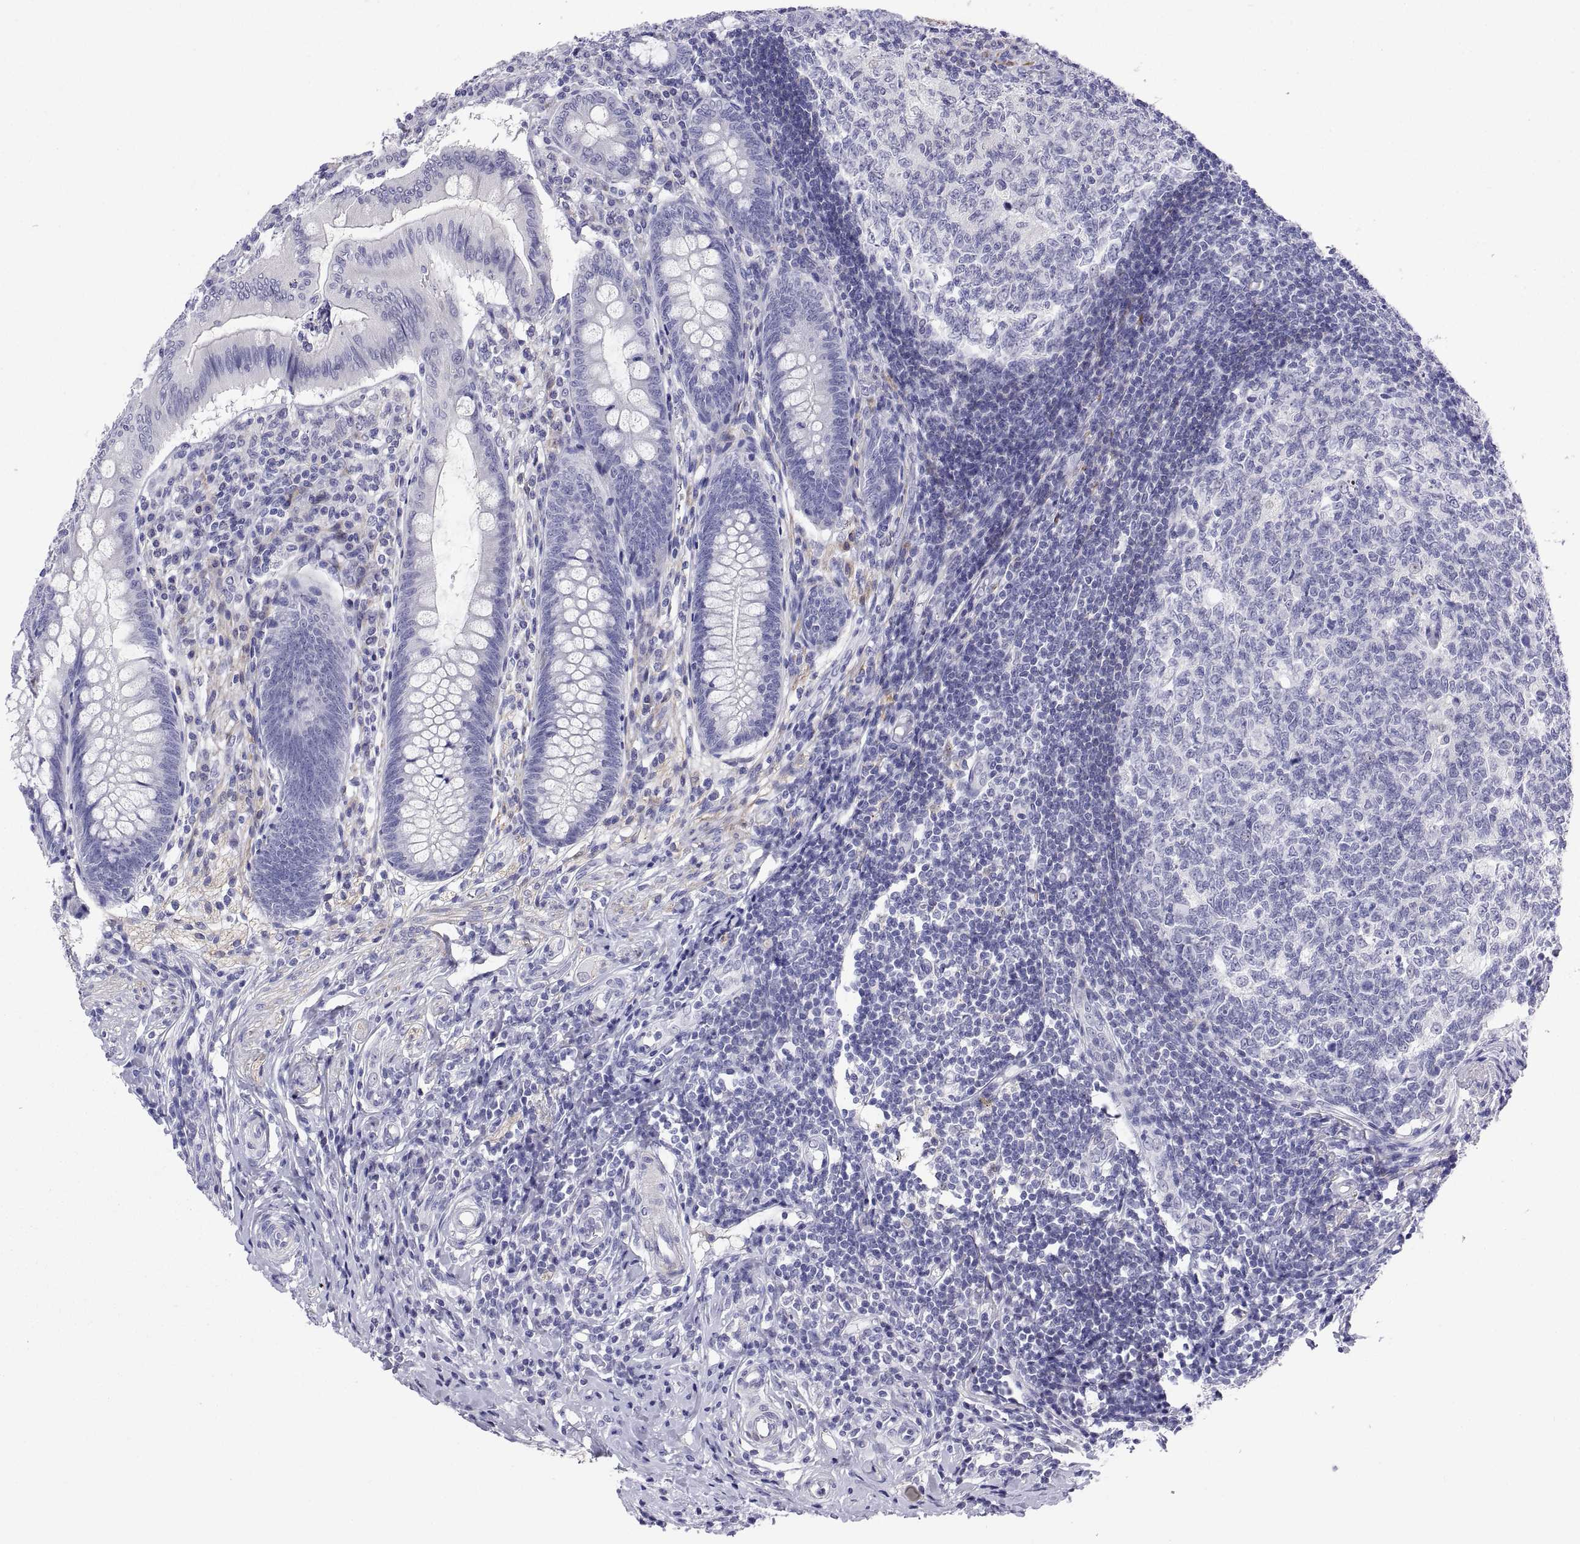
{"staining": {"intensity": "negative", "quantity": "none", "location": "none"}, "tissue": "appendix", "cell_type": "Glandular cells", "image_type": "normal", "snomed": [{"axis": "morphology", "description": "Normal tissue, NOS"}, {"axis": "morphology", "description": "Inflammation, NOS"}, {"axis": "topography", "description": "Appendix"}], "caption": "DAB (3,3'-diaminobenzidine) immunohistochemical staining of unremarkable human appendix shows no significant positivity in glandular cells.", "gene": "CHCT1", "patient": {"sex": "male", "age": 16}}